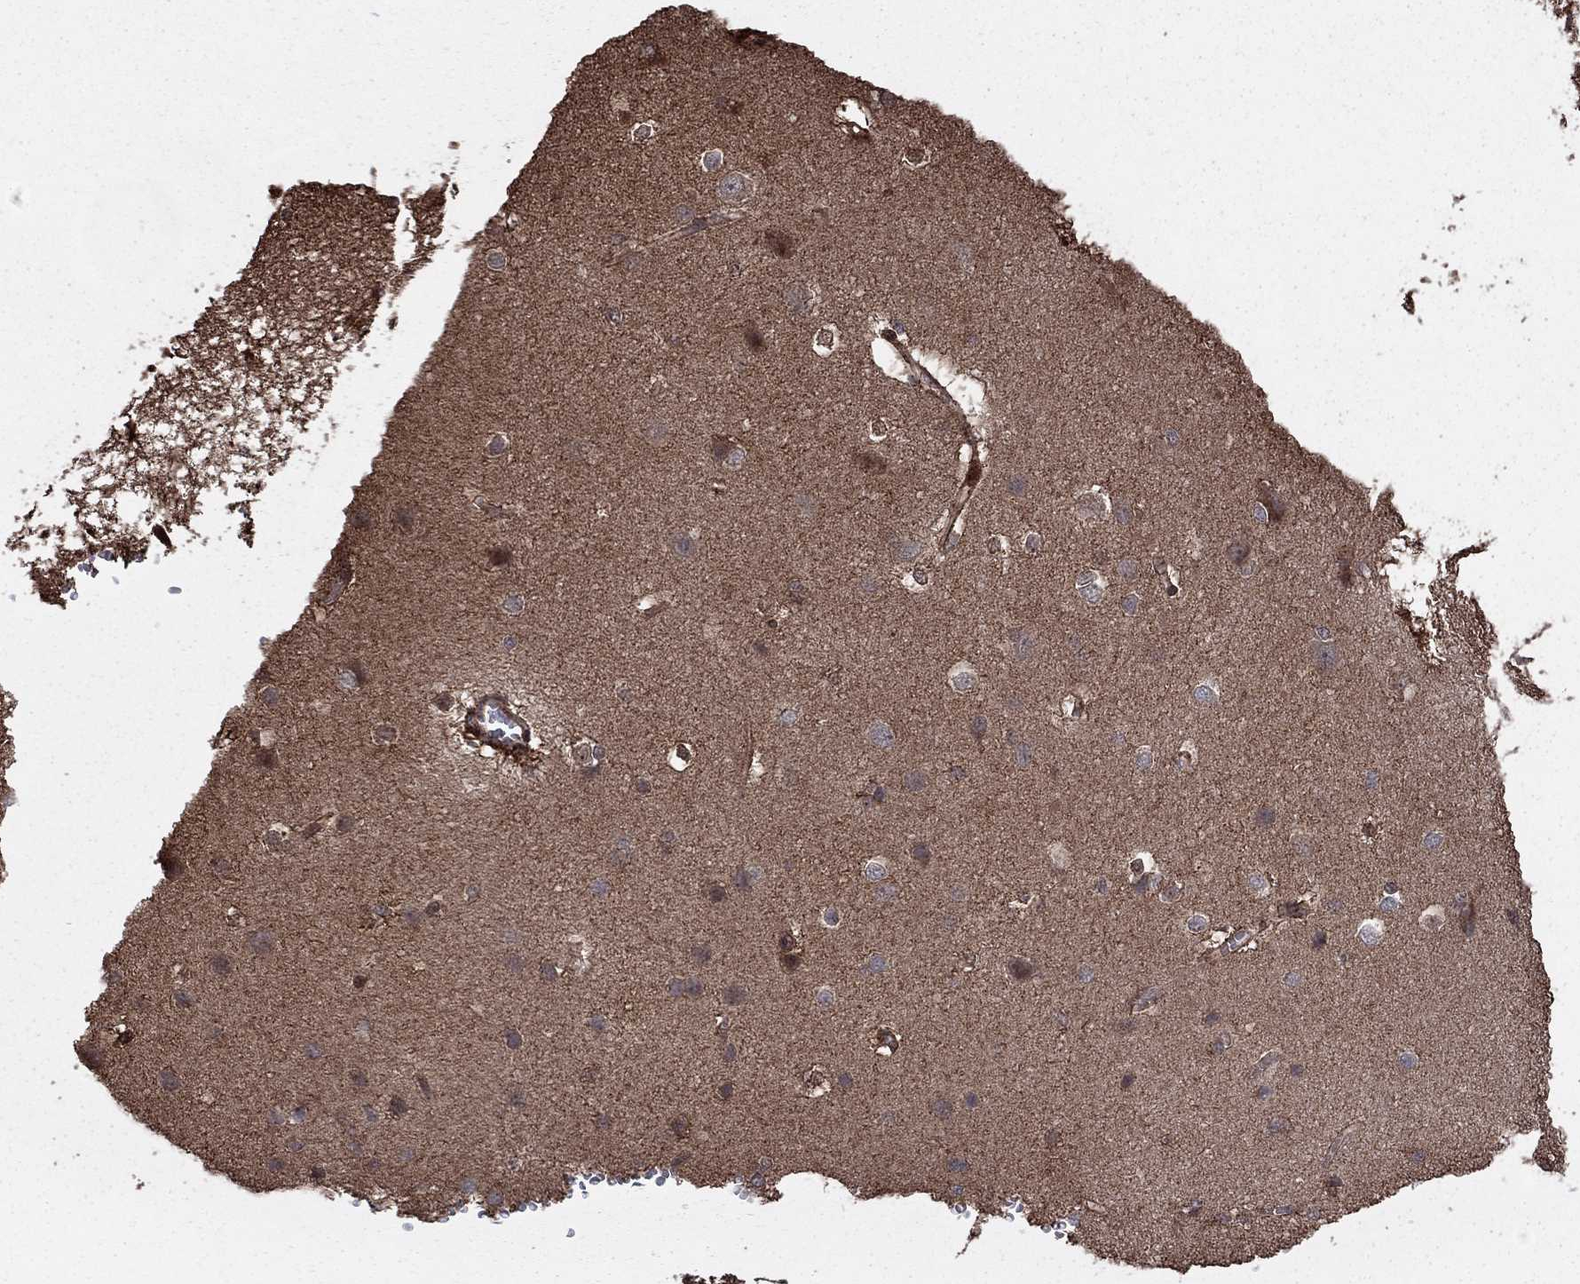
{"staining": {"intensity": "moderate", "quantity": "<25%", "location": "cytoplasmic/membranous"}, "tissue": "cerebral cortex", "cell_type": "Endothelial cells", "image_type": "normal", "snomed": [{"axis": "morphology", "description": "Normal tissue, NOS"}, {"axis": "topography", "description": "Cerebral cortex"}], "caption": "Immunohistochemistry photomicrograph of unremarkable human cerebral cortex stained for a protein (brown), which exhibits low levels of moderate cytoplasmic/membranous positivity in approximately <25% of endothelial cells.", "gene": "GYG1", "patient": {"sex": "male", "age": 37}}